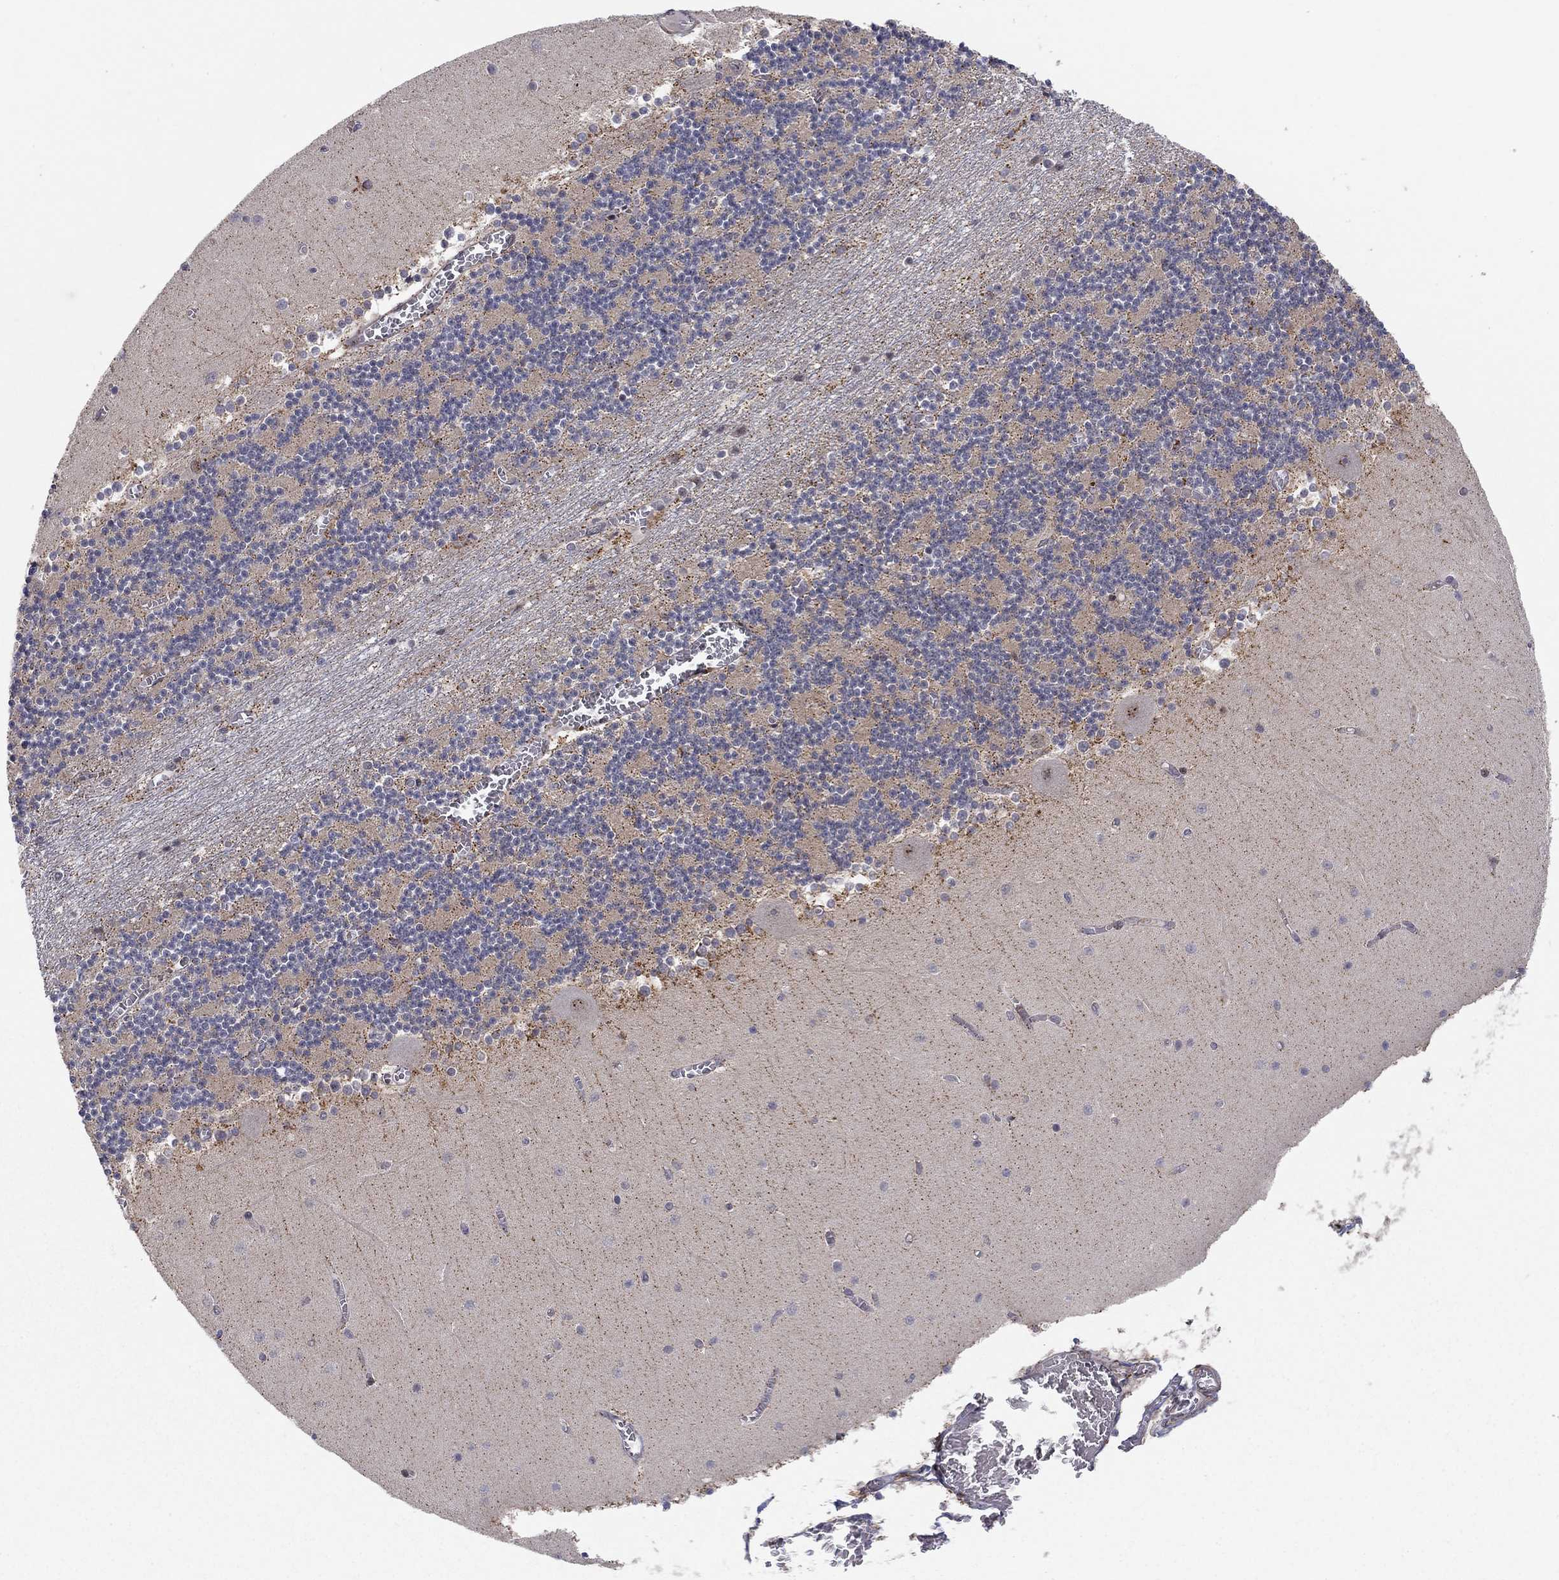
{"staining": {"intensity": "negative", "quantity": "none", "location": "none"}, "tissue": "cerebellum", "cell_type": "Cells in granular layer", "image_type": "normal", "snomed": [{"axis": "morphology", "description": "Normal tissue, NOS"}, {"axis": "topography", "description": "Cerebellum"}], "caption": "Micrograph shows no protein positivity in cells in granular layer of unremarkable cerebellum.", "gene": "ZNF395", "patient": {"sex": "female", "age": 28}}